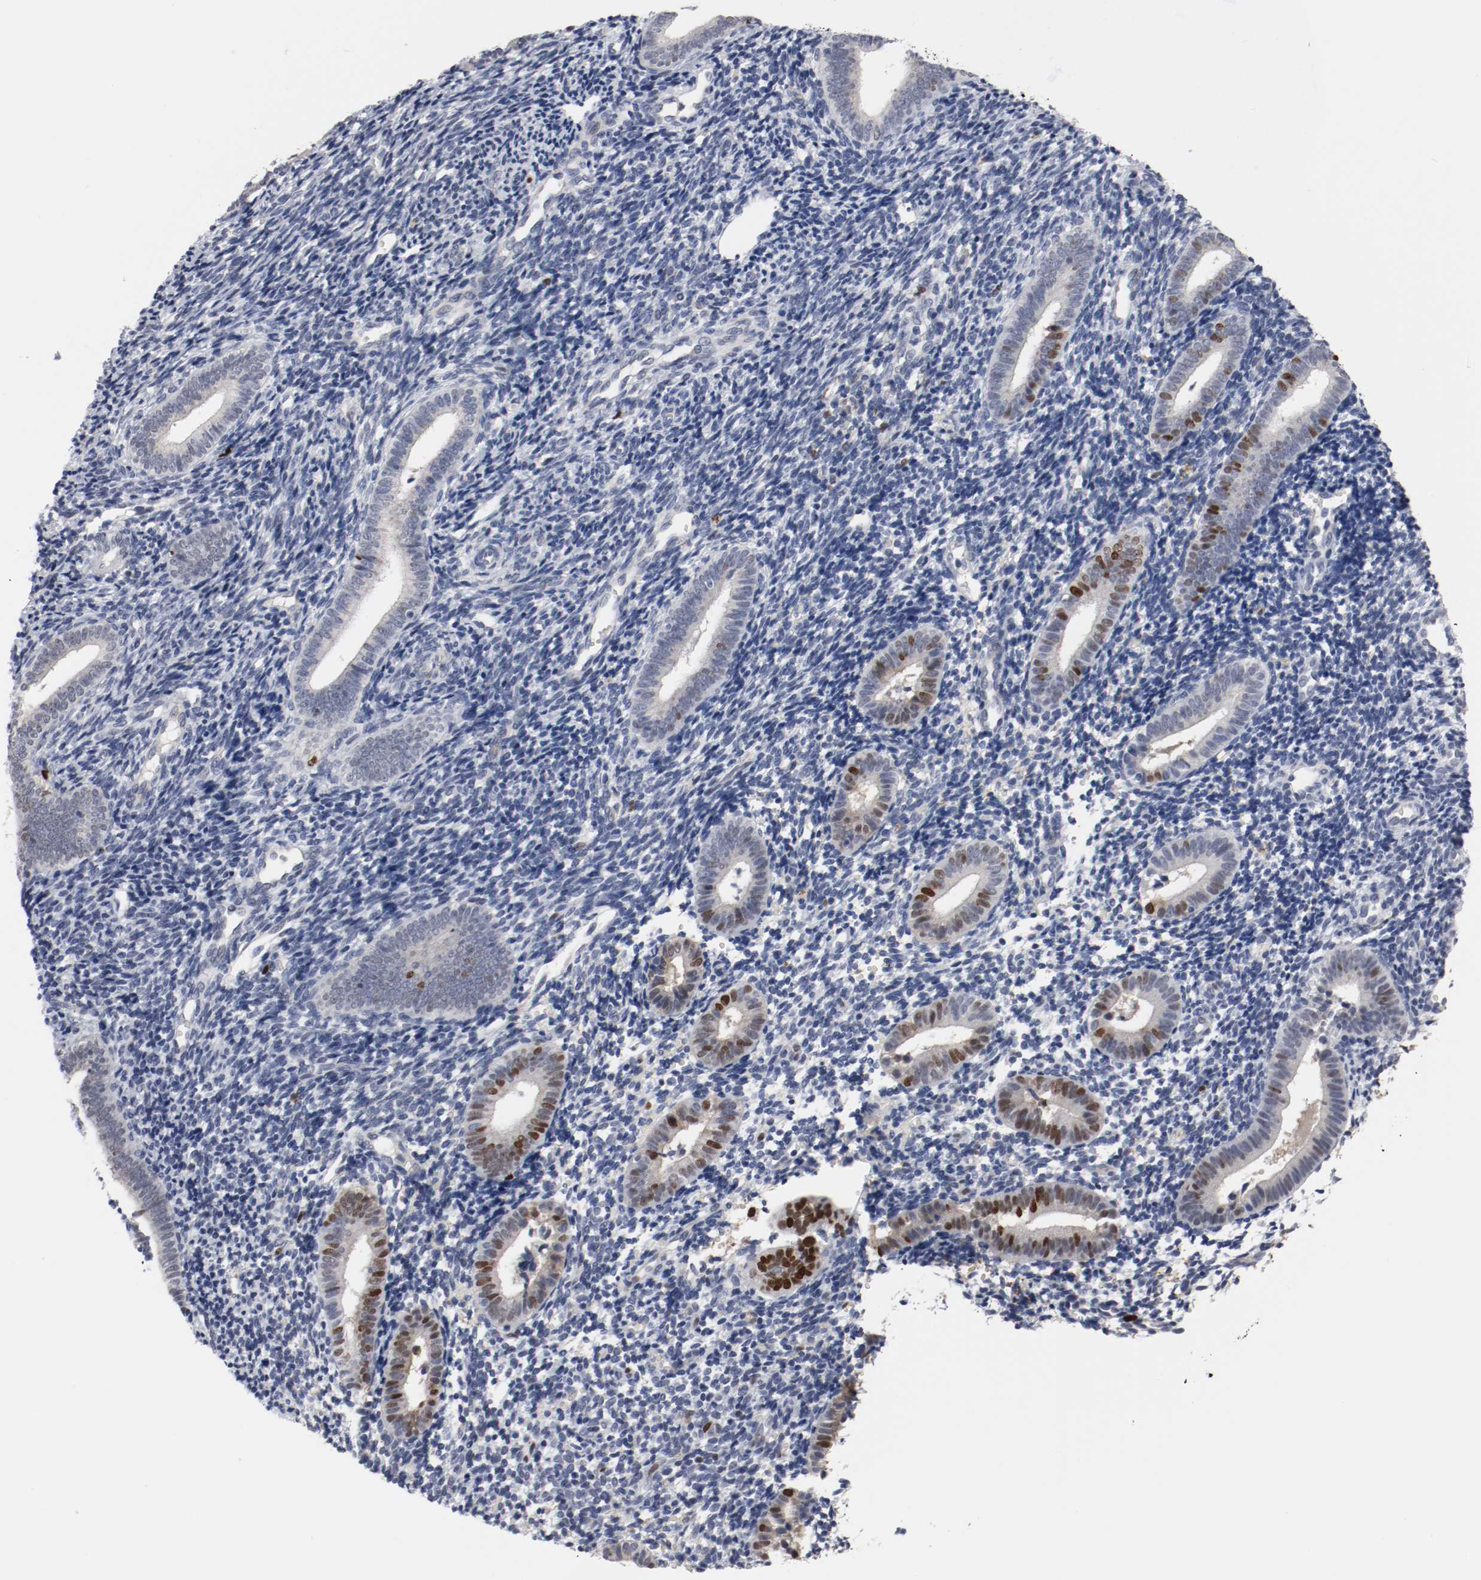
{"staining": {"intensity": "negative", "quantity": "none", "location": "none"}, "tissue": "endometrium", "cell_type": "Cells in endometrial stroma", "image_type": "normal", "snomed": [{"axis": "morphology", "description": "Normal tissue, NOS"}, {"axis": "topography", "description": "Uterus"}, {"axis": "topography", "description": "Endometrium"}], "caption": "High power microscopy micrograph of an immunohistochemistry (IHC) histopathology image of normal endometrium, revealing no significant expression in cells in endometrial stroma. (Brightfield microscopy of DAB (3,3'-diaminobenzidine) immunohistochemistry (IHC) at high magnification).", "gene": "MCM6", "patient": {"sex": "female", "age": 33}}